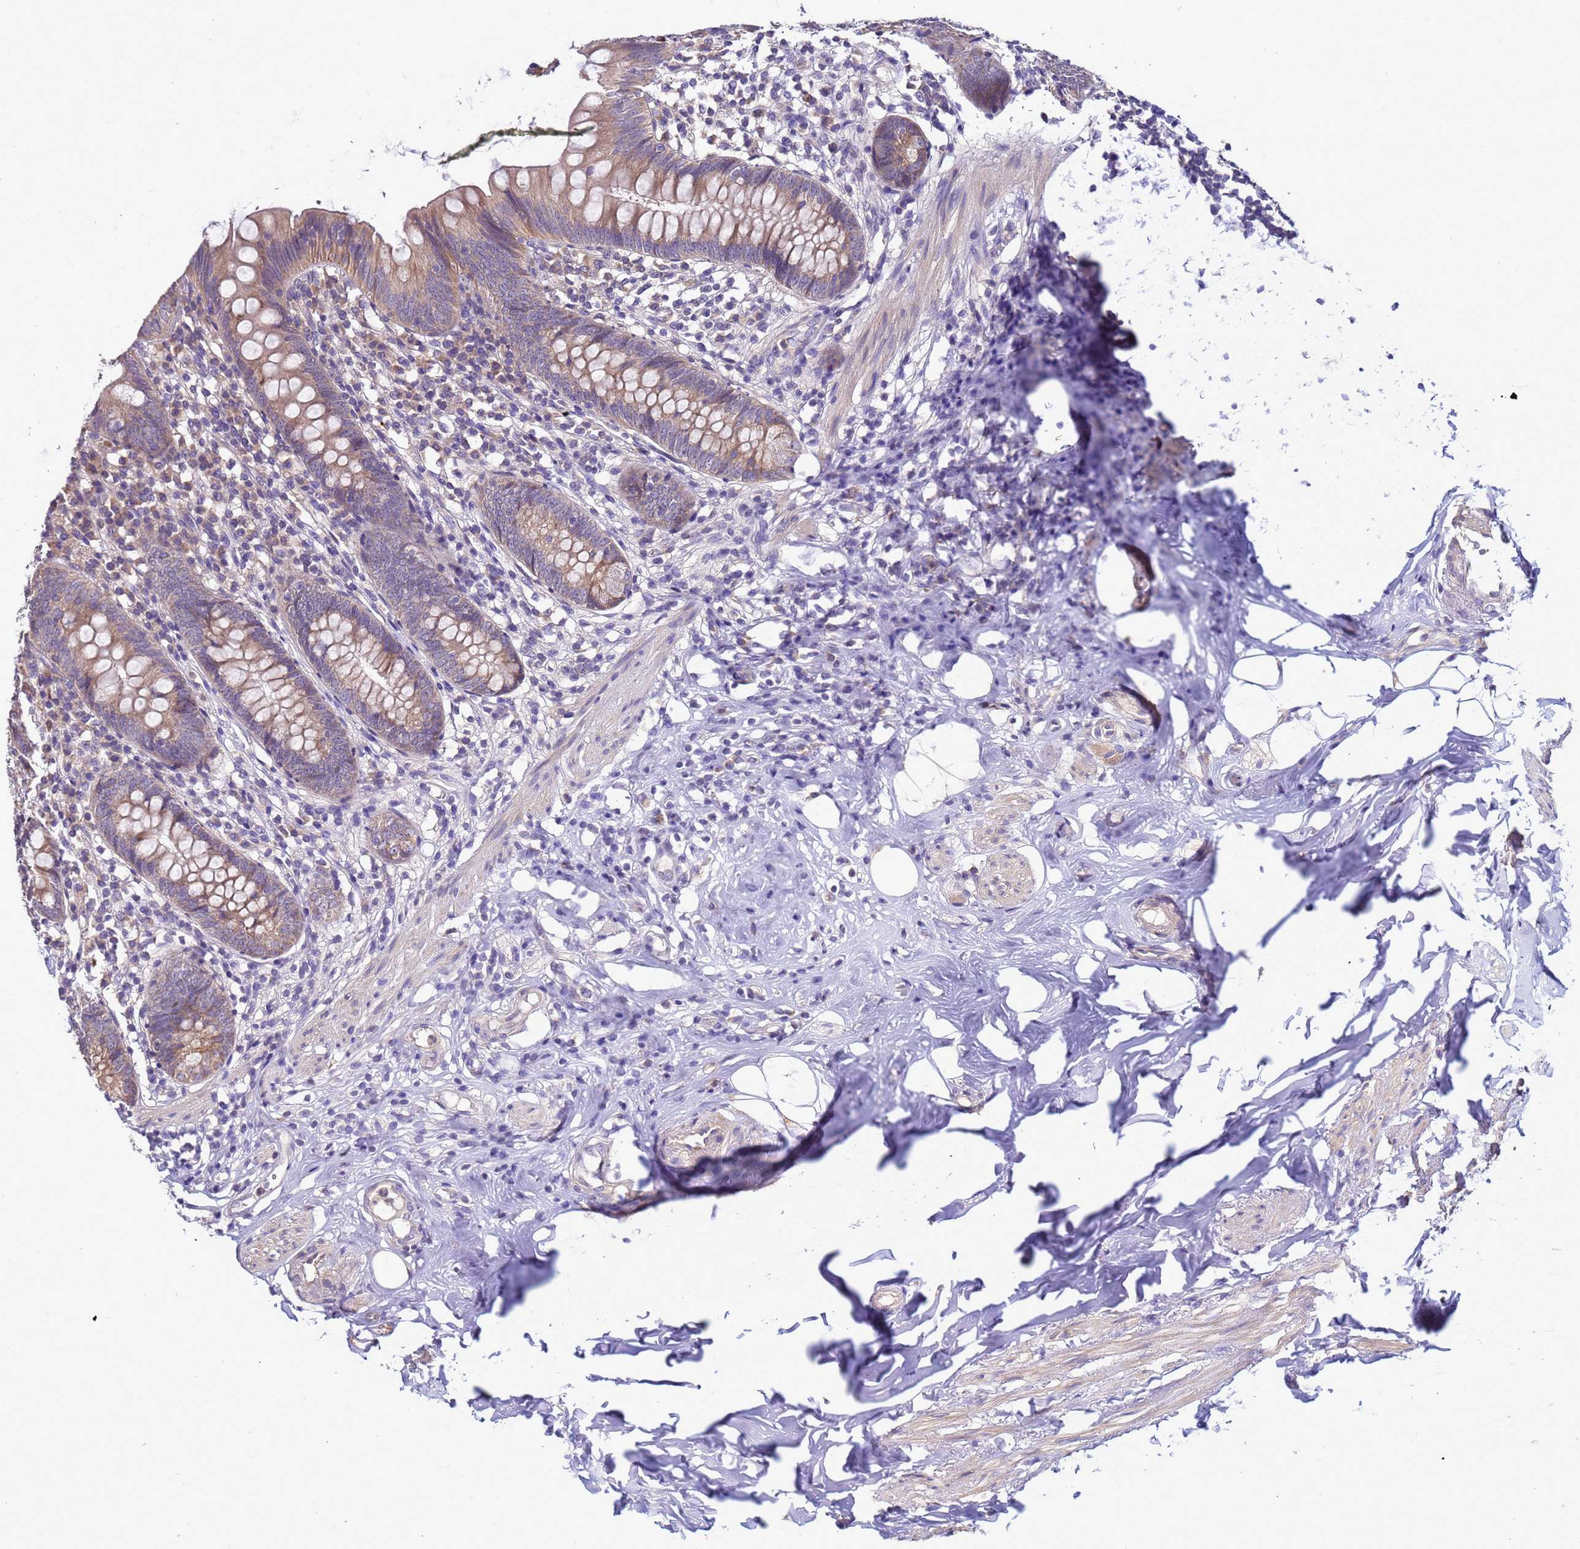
{"staining": {"intensity": "weak", "quantity": ">75%", "location": "cytoplasmic/membranous"}, "tissue": "appendix", "cell_type": "Glandular cells", "image_type": "normal", "snomed": [{"axis": "morphology", "description": "Normal tissue, NOS"}, {"axis": "topography", "description": "Appendix"}], "caption": "Glandular cells exhibit low levels of weak cytoplasmic/membranous staining in about >75% of cells in unremarkable appendix.", "gene": "ELMOD2", "patient": {"sex": "female", "age": 62}}